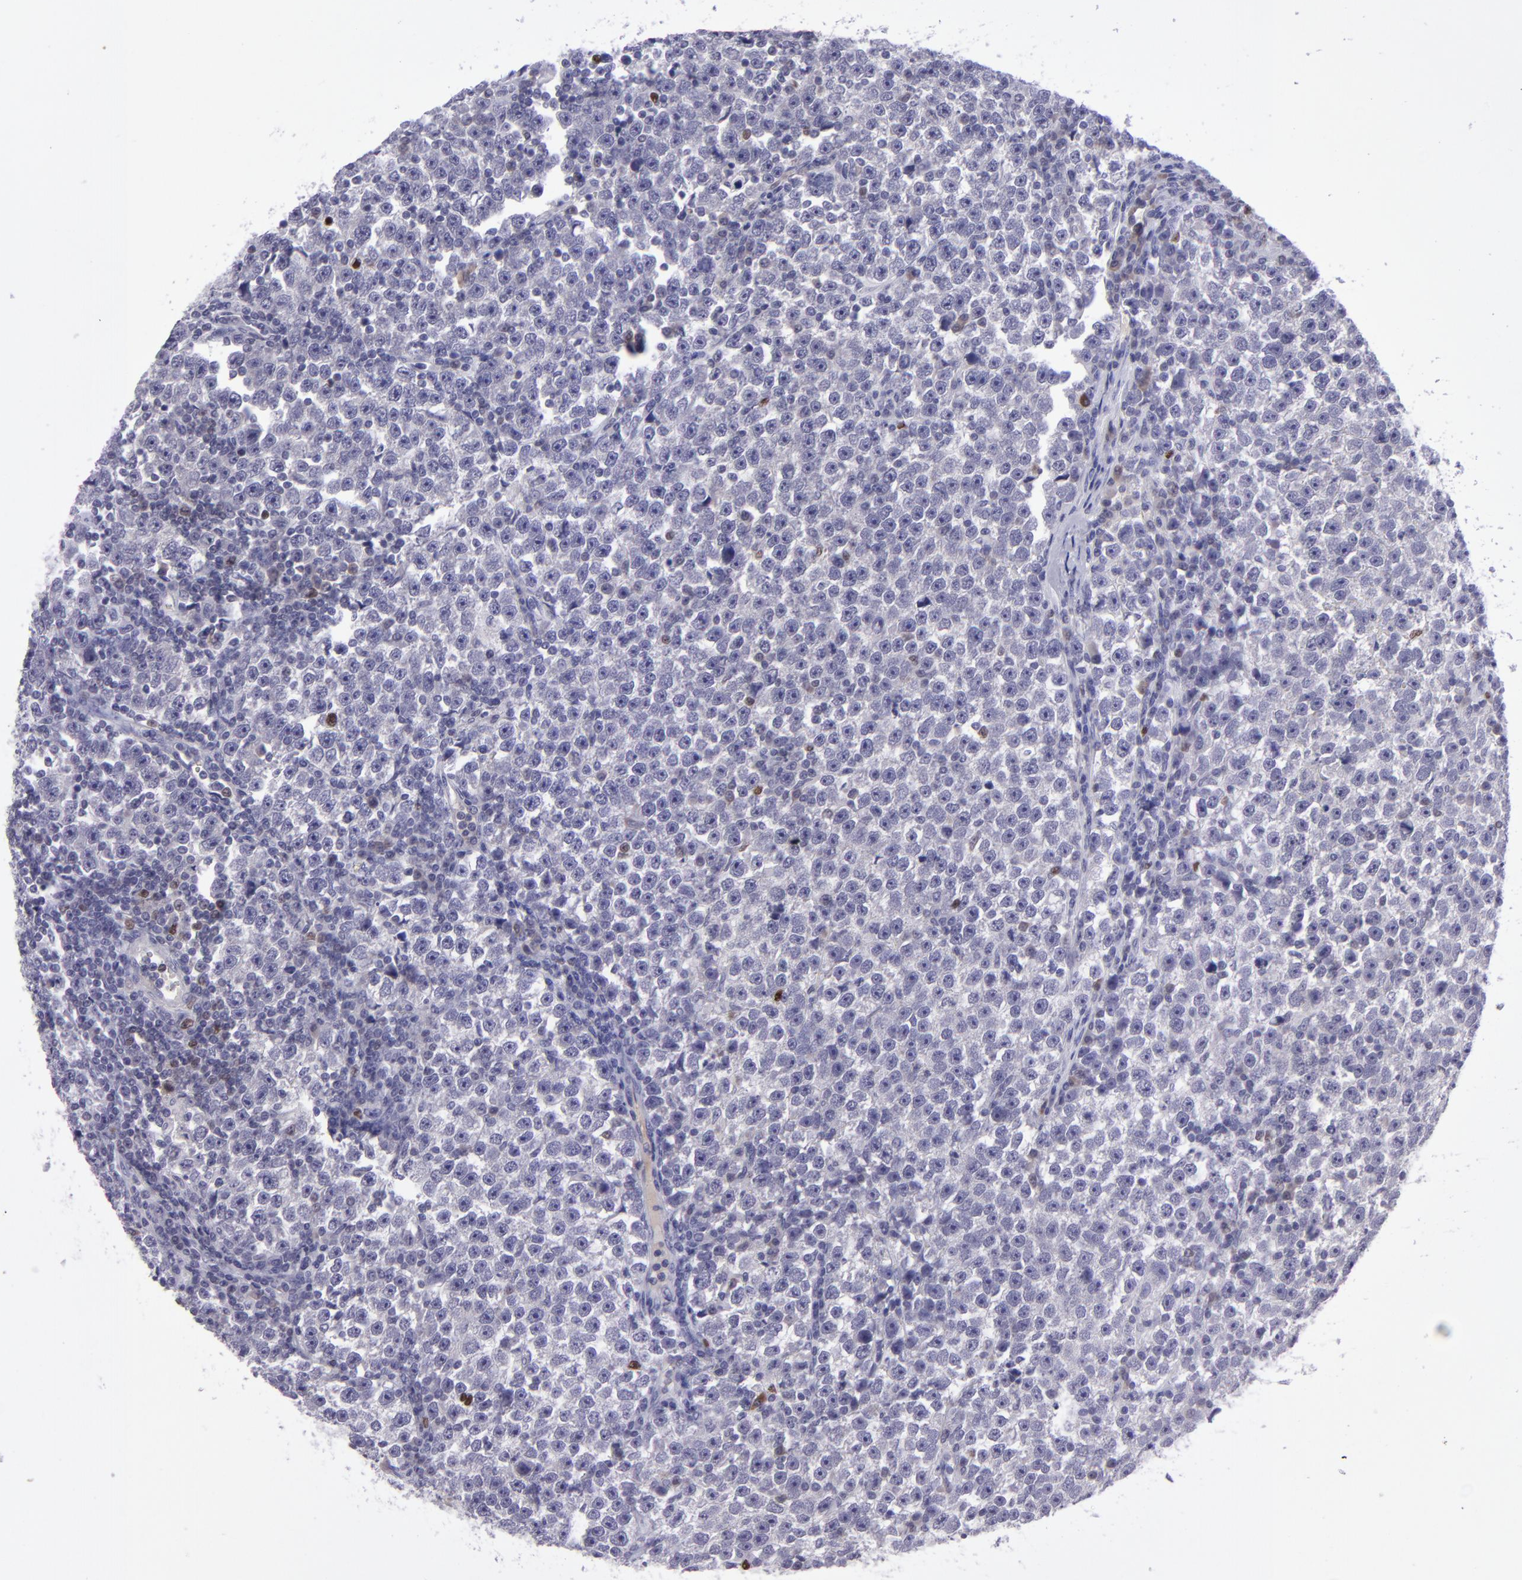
{"staining": {"intensity": "negative", "quantity": "none", "location": "none"}, "tissue": "testis cancer", "cell_type": "Tumor cells", "image_type": "cancer", "snomed": [{"axis": "morphology", "description": "Seminoma, NOS"}, {"axis": "topography", "description": "Testis"}], "caption": "The image shows no significant positivity in tumor cells of testis cancer.", "gene": "POU2F2", "patient": {"sex": "male", "age": 43}}